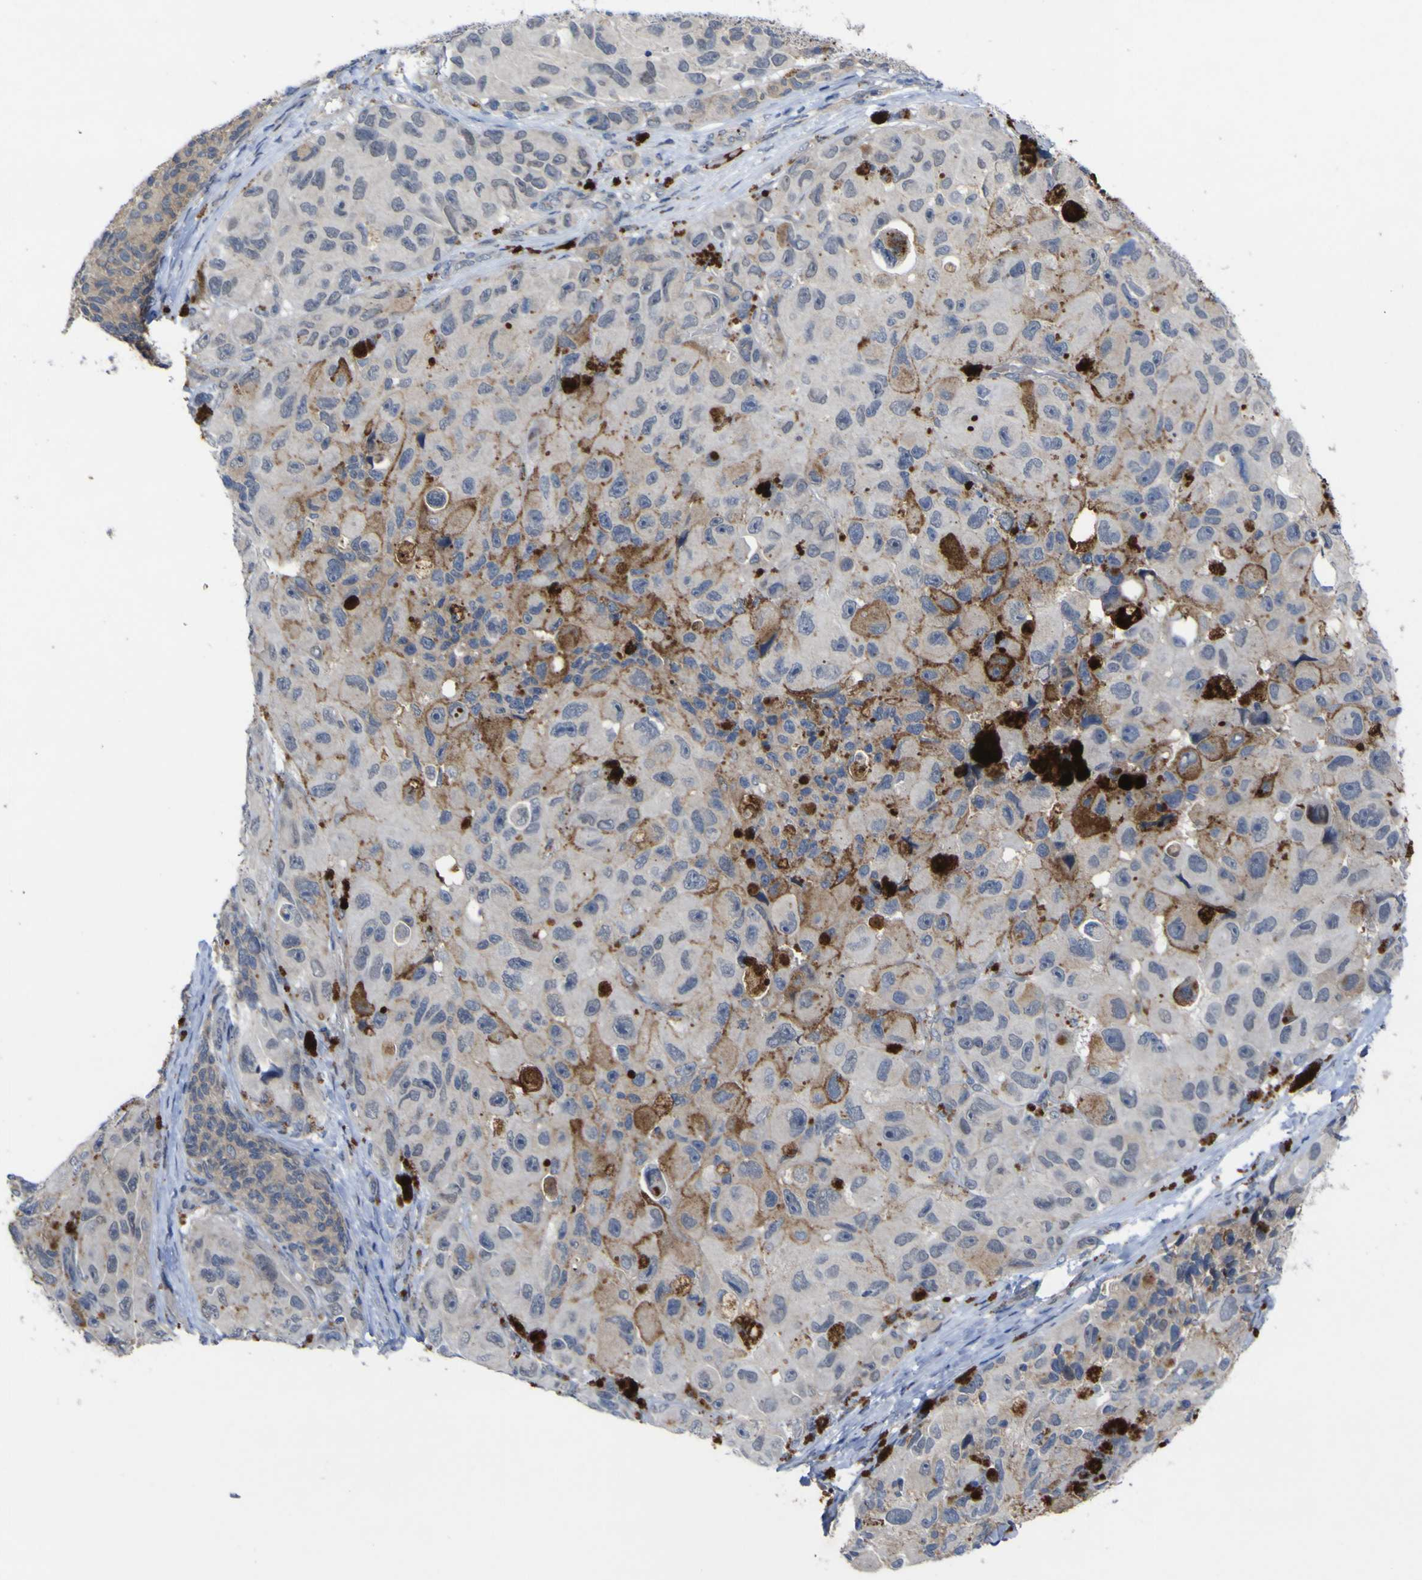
{"staining": {"intensity": "moderate", "quantity": "<25%", "location": "cytoplasmic/membranous"}, "tissue": "melanoma", "cell_type": "Tumor cells", "image_type": "cancer", "snomed": [{"axis": "morphology", "description": "Malignant melanoma, NOS"}, {"axis": "topography", "description": "Skin"}], "caption": "IHC photomicrograph of neoplastic tissue: human malignant melanoma stained using IHC exhibits low levels of moderate protein expression localized specifically in the cytoplasmic/membranous of tumor cells, appearing as a cytoplasmic/membranous brown color.", "gene": "NAV1", "patient": {"sex": "female", "age": 73}}